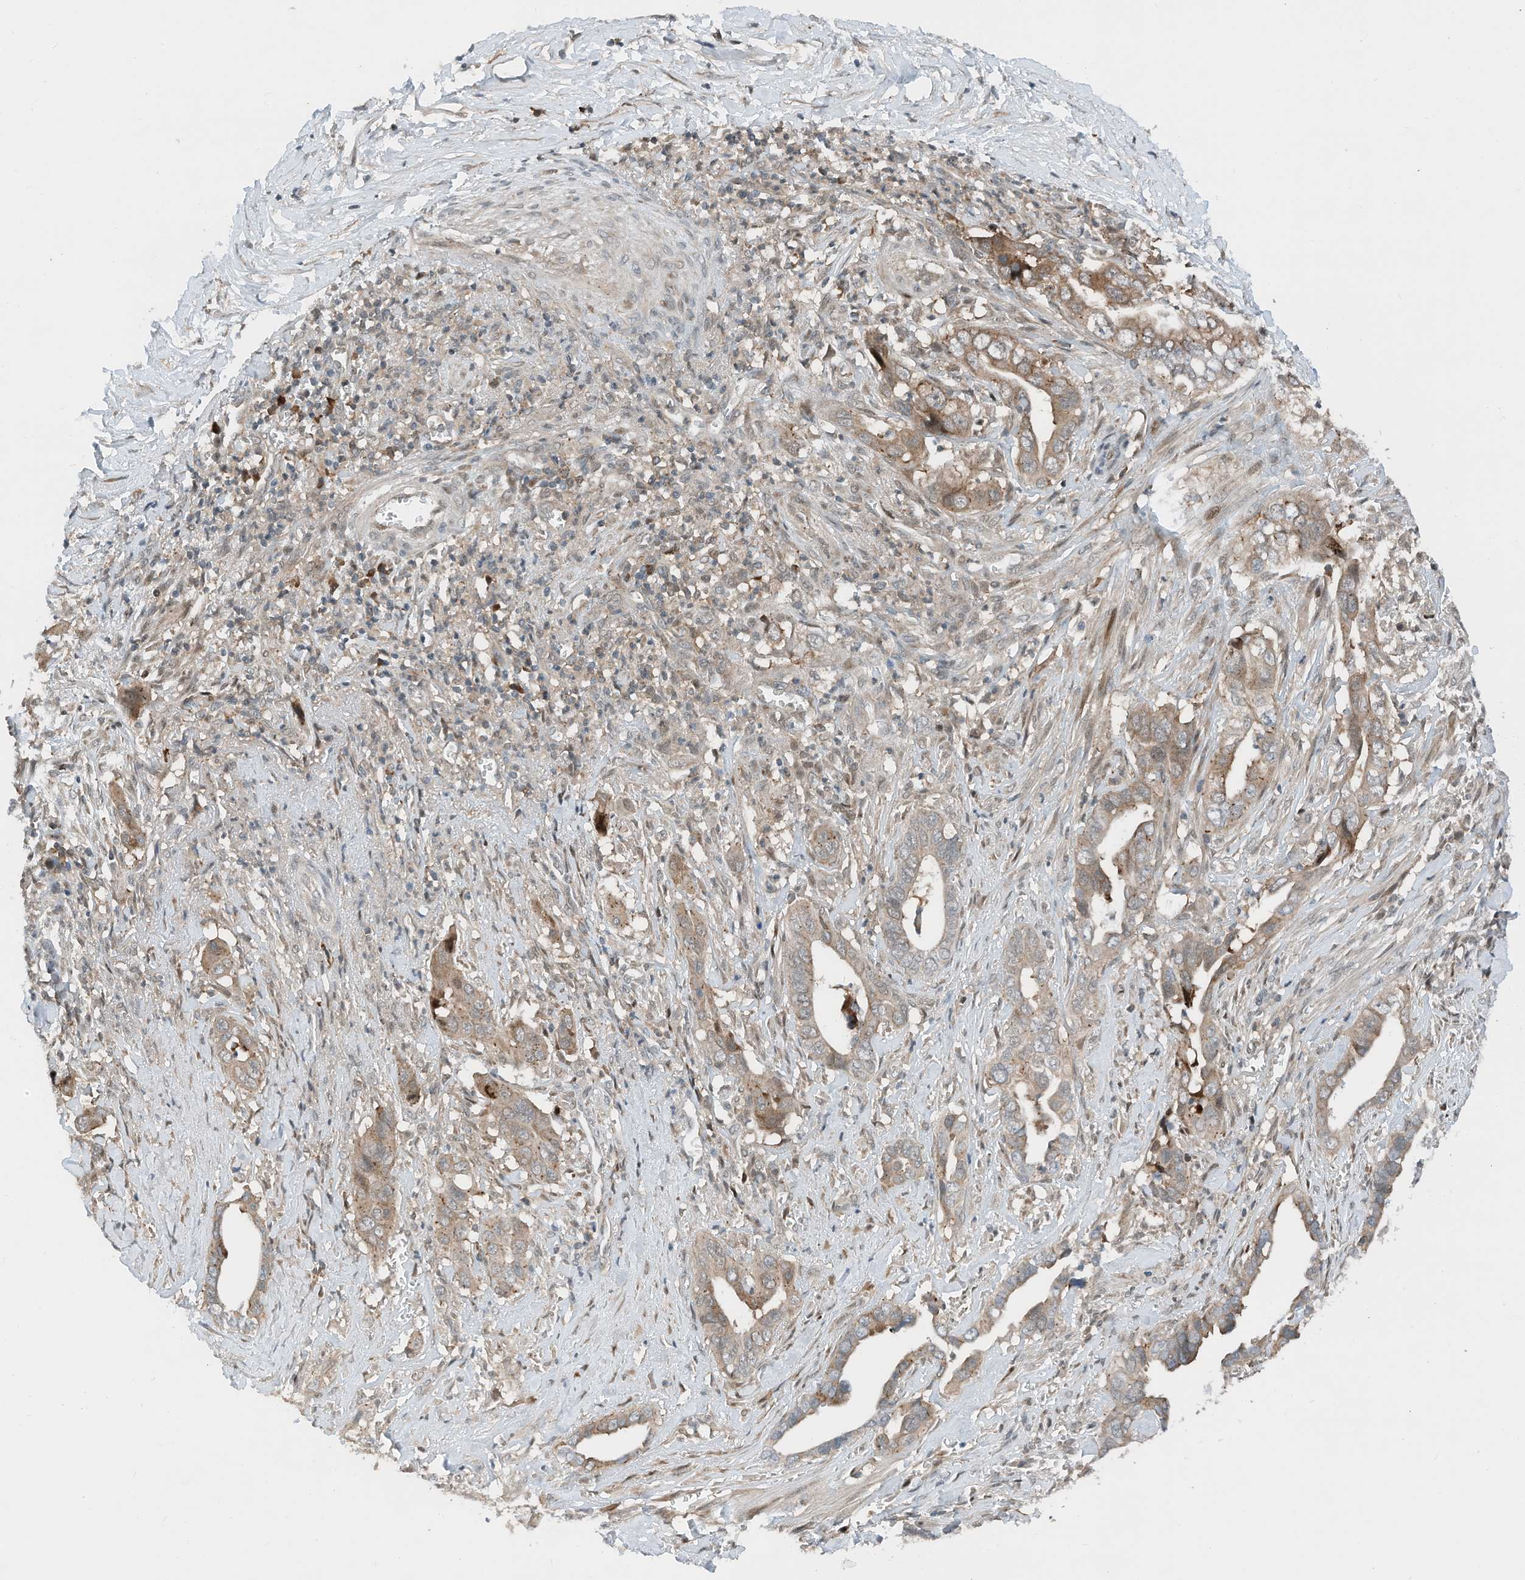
{"staining": {"intensity": "moderate", "quantity": ">75%", "location": "cytoplasmic/membranous"}, "tissue": "liver cancer", "cell_type": "Tumor cells", "image_type": "cancer", "snomed": [{"axis": "morphology", "description": "Cholangiocarcinoma"}, {"axis": "topography", "description": "Liver"}], "caption": "Approximately >75% of tumor cells in human liver cancer (cholangiocarcinoma) display moderate cytoplasmic/membranous protein positivity as visualized by brown immunohistochemical staining.", "gene": "RMND1", "patient": {"sex": "female", "age": 79}}